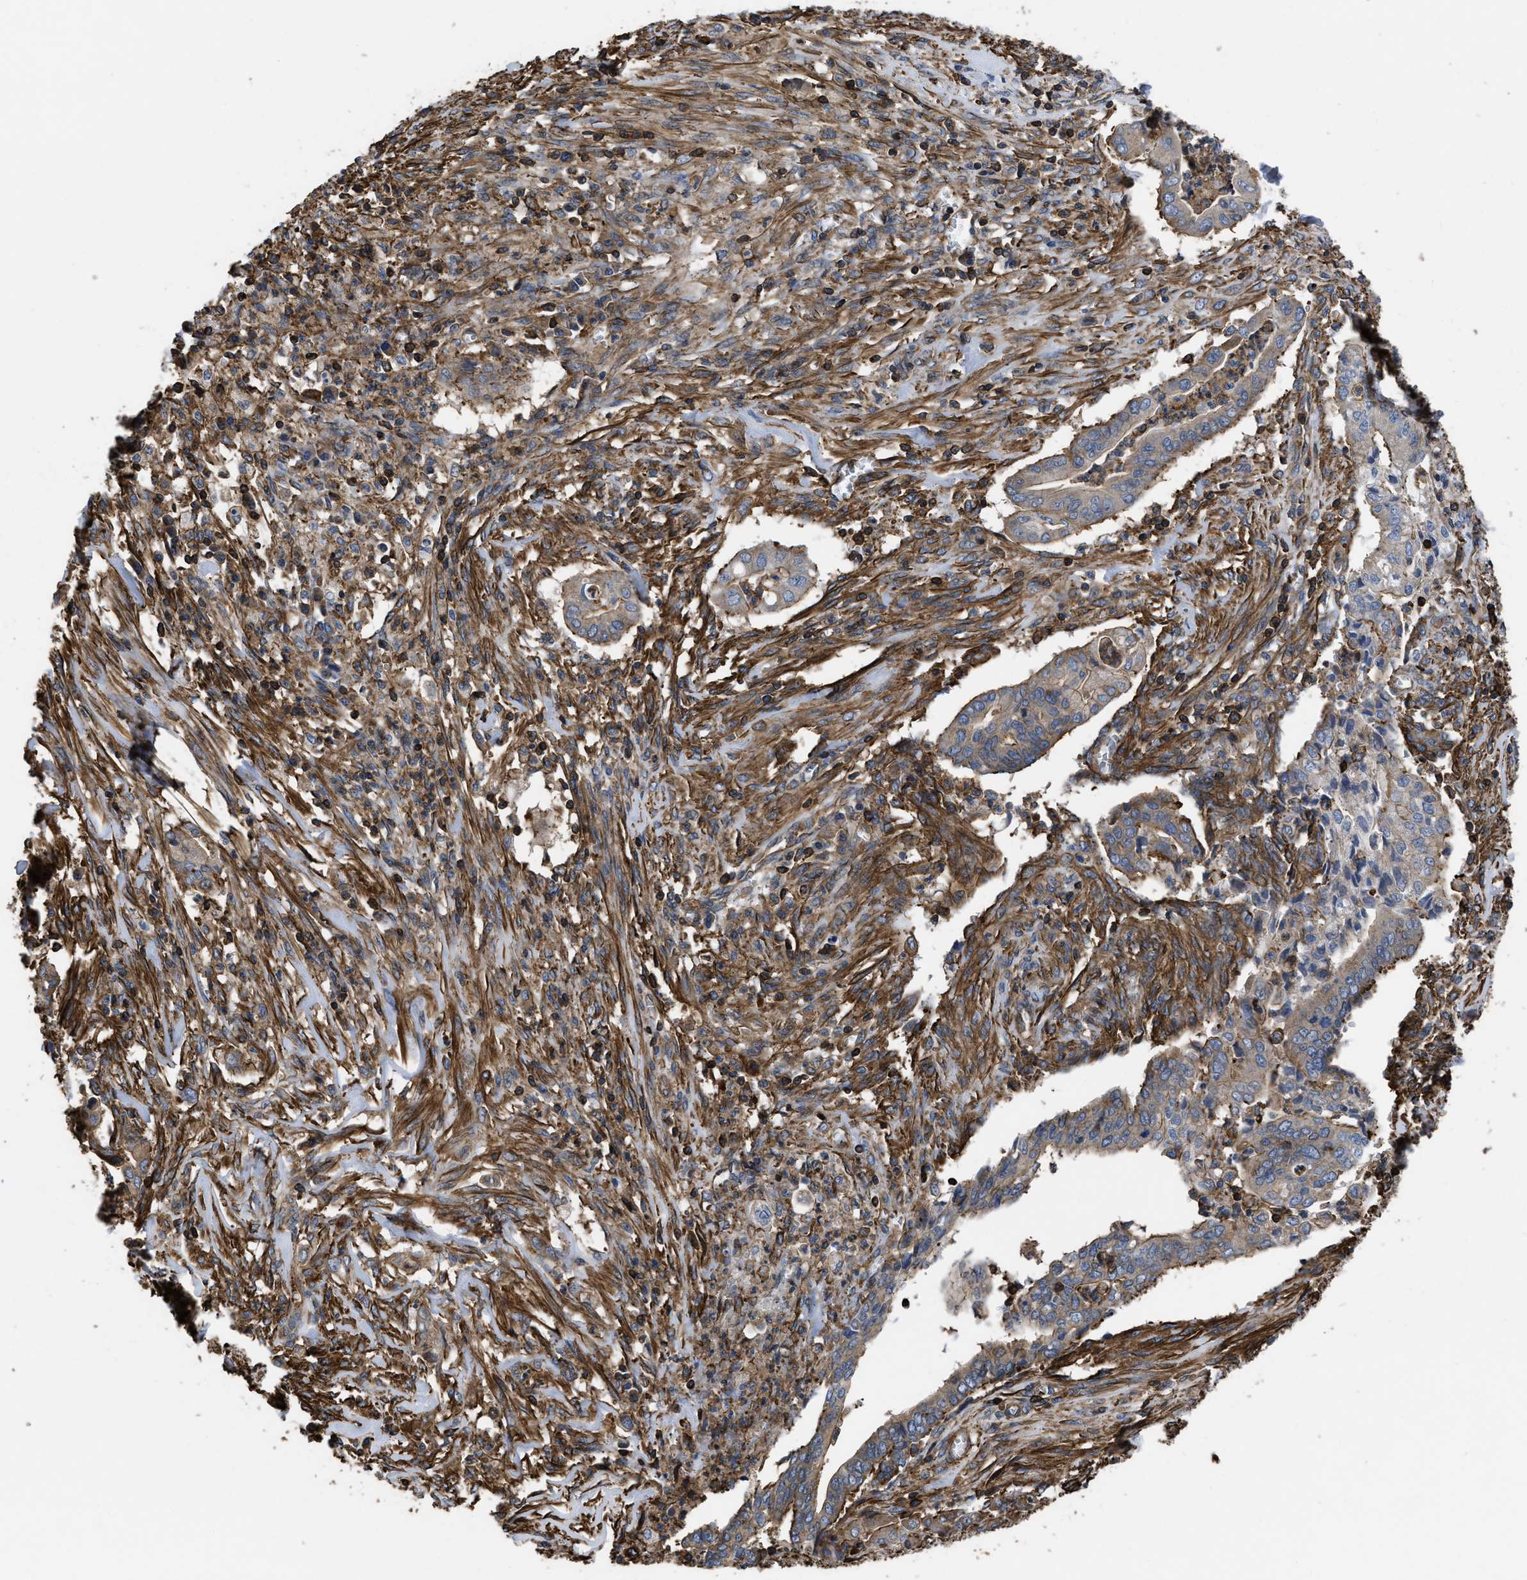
{"staining": {"intensity": "weak", "quantity": ">75%", "location": "cytoplasmic/membranous"}, "tissue": "cervical cancer", "cell_type": "Tumor cells", "image_type": "cancer", "snomed": [{"axis": "morphology", "description": "Adenocarcinoma, NOS"}, {"axis": "topography", "description": "Cervix"}], "caption": "Protein analysis of cervical cancer (adenocarcinoma) tissue demonstrates weak cytoplasmic/membranous staining in approximately >75% of tumor cells. (Stains: DAB (3,3'-diaminobenzidine) in brown, nuclei in blue, Microscopy: brightfield microscopy at high magnification).", "gene": "SCUBE2", "patient": {"sex": "female", "age": 44}}